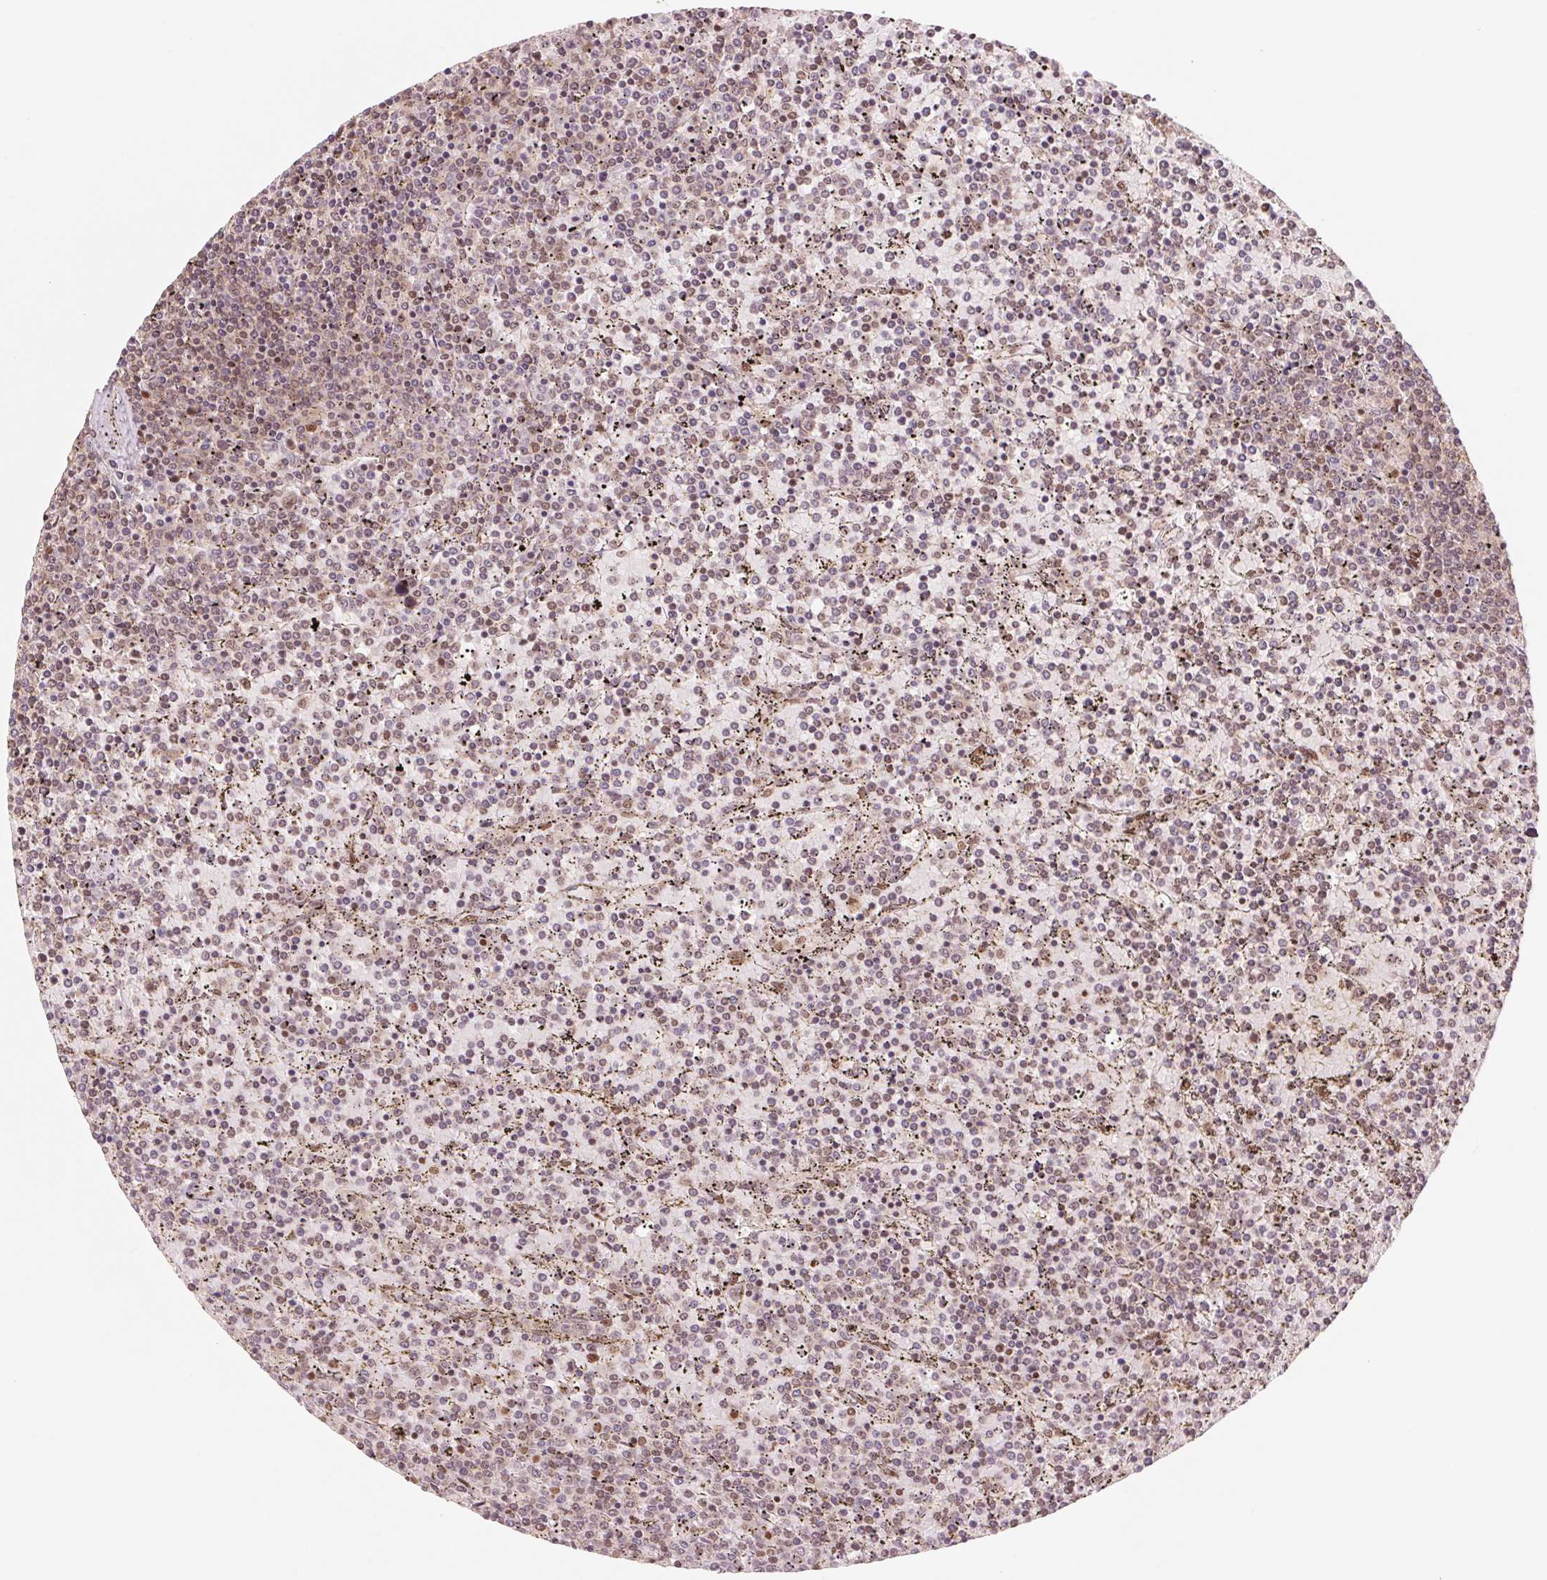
{"staining": {"intensity": "moderate", "quantity": "25%-75%", "location": "nuclear"}, "tissue": "lymphoma", "cell_type": "Tumor cells", "image_type": "cancer", "snomed": [{"axis": "morphology", "description": "Malignant lymphoma, non-Hodgkin's type, Low grade"}, {"axis": "topography", "description": "Spleen"}], "caption": "Immunohistochemical staining of human malignant lymphoma, non-Hodgkin's type (low-grade) reveals medium levels of moderate nuclear expression in approximately 25%-75% of tumor cells.", "gene": "TTLL9", "patient": {"sex": "female", "age": 77}}